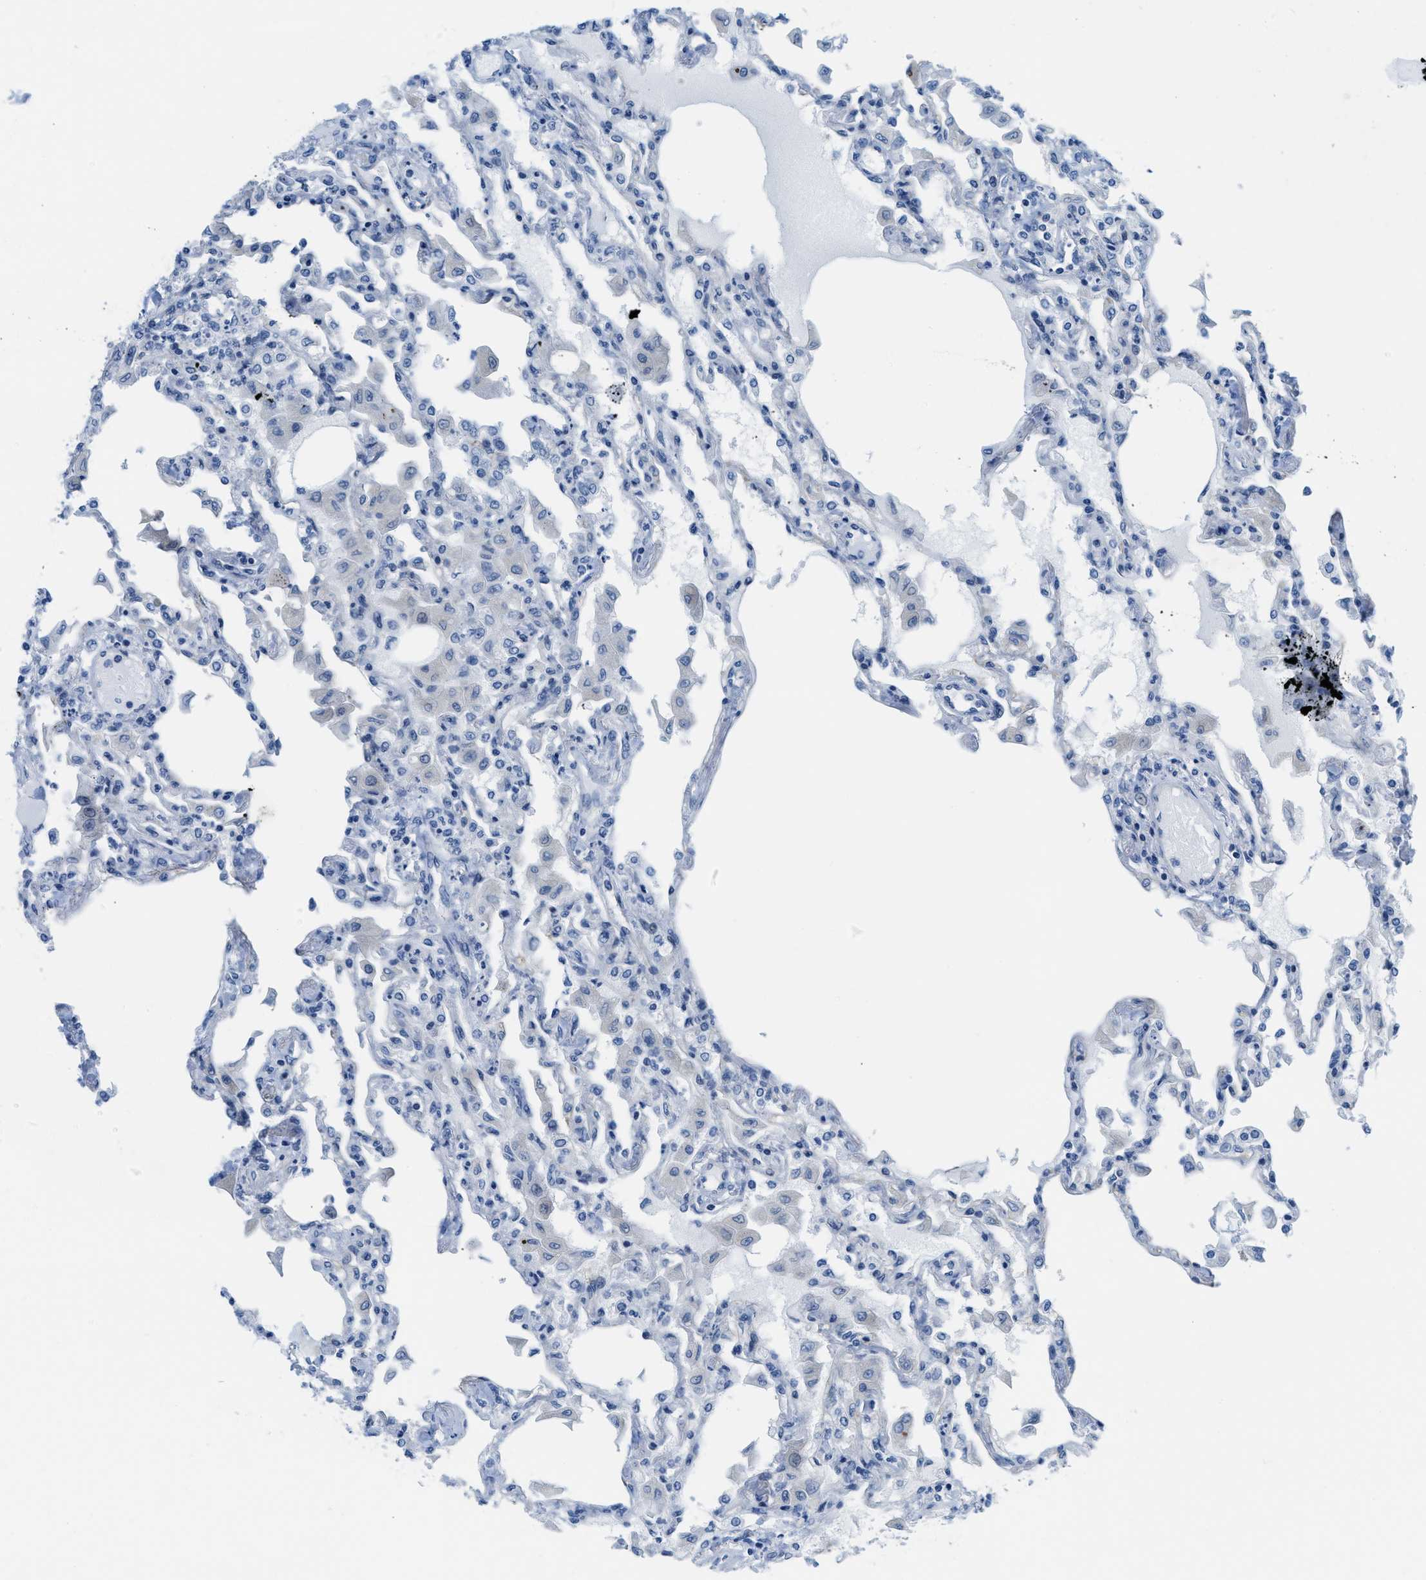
{"staining": {"intensity": "negative", "quantity": "none", "location": "none"}, "tissue": "lung", "cell_type": "Alveolar cells", "image_type": "normal", "snomed": [{"axis": "morphology", "description": "Normal tissue, NOS"}, {"axis": "topography", "description": "Bronchus"}, {"axis": "topography", "description": "Lung"}], "caption": "Human lung stained for a protein using IHC demonstrates no staining in alveolar cells.", "gene": "ASGR1", "patient": {"sex": "female", "age": 49}}